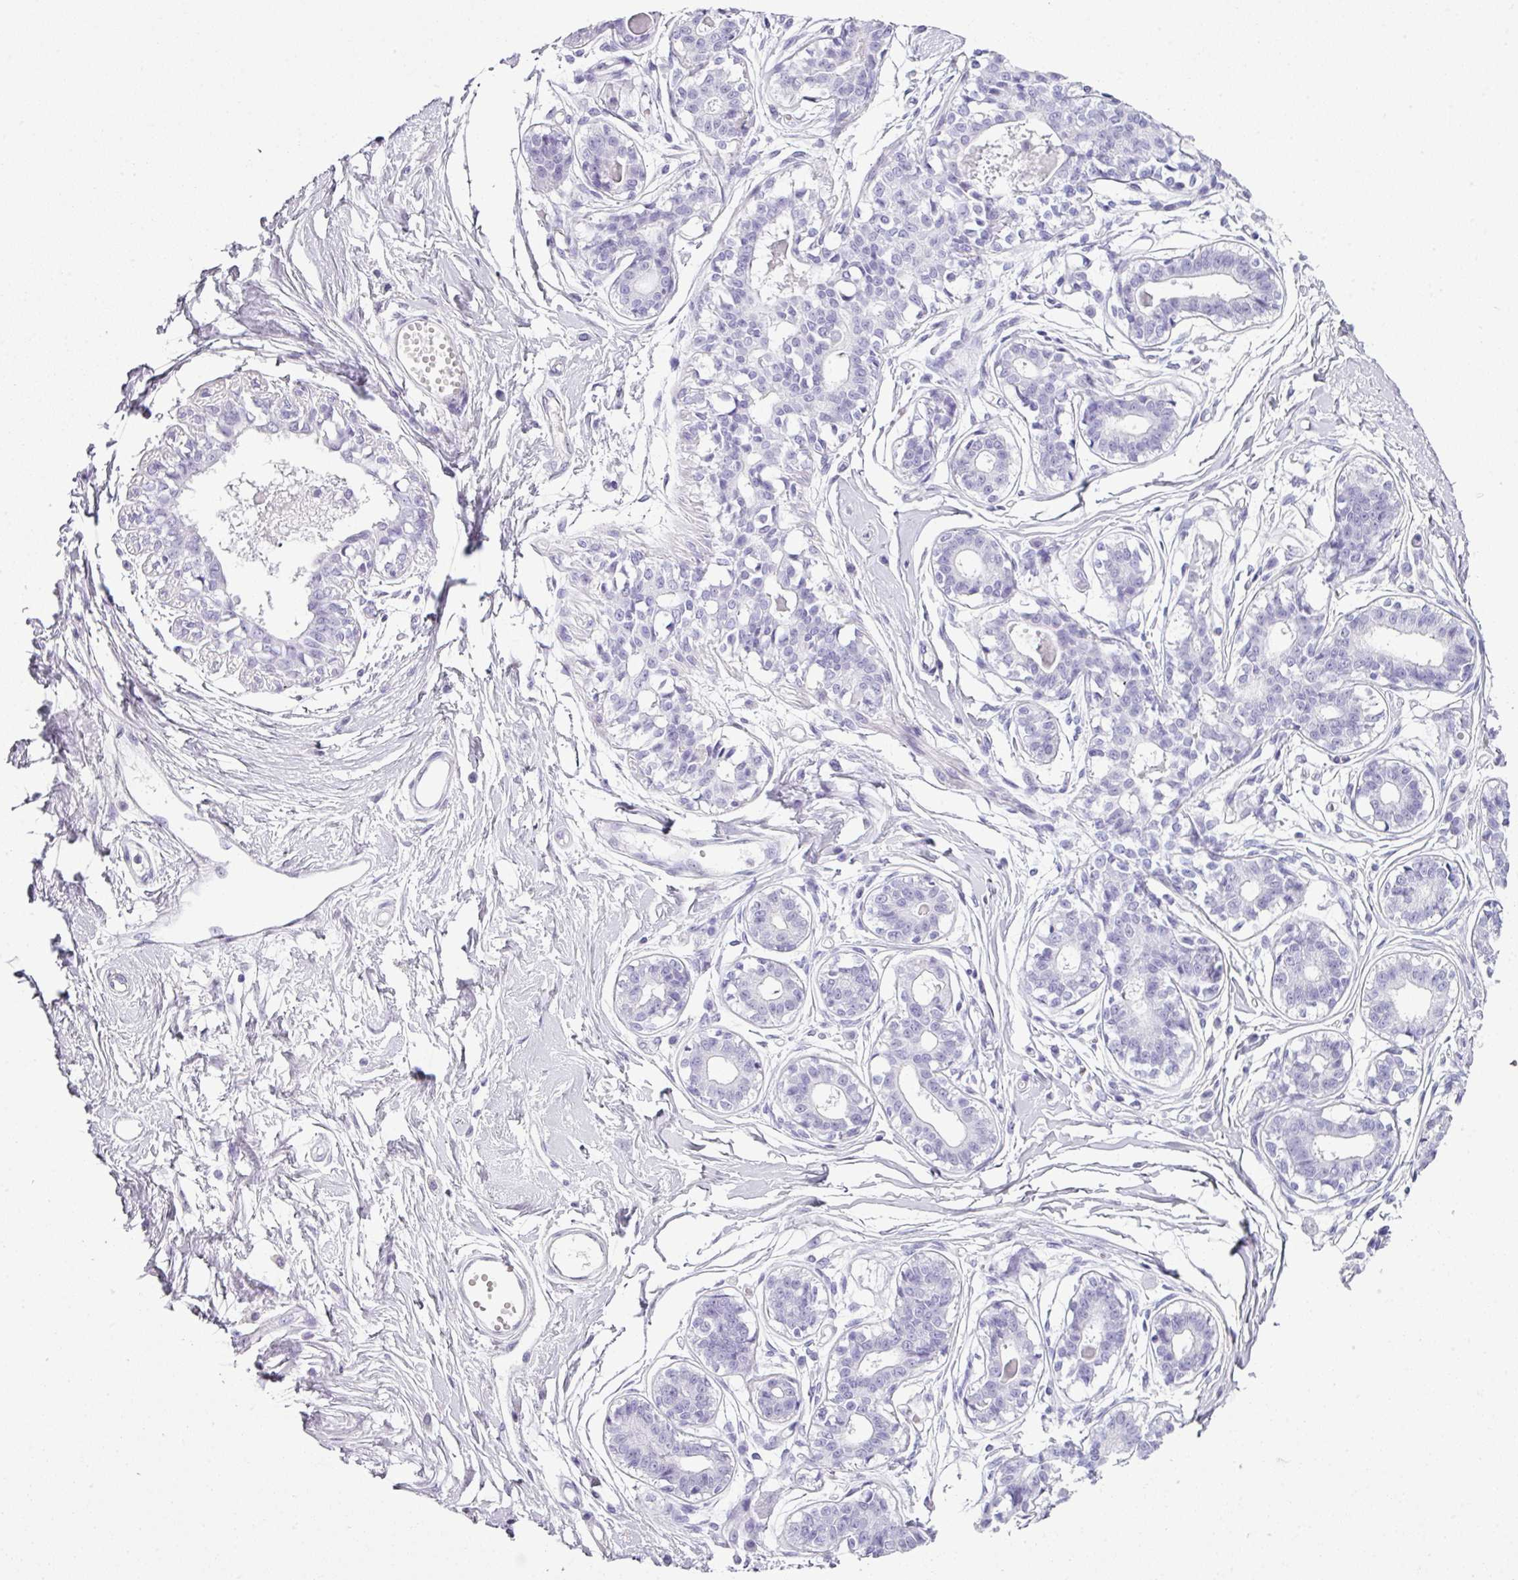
{"staining": {"intensity": "negative", "quantity": "none", "location": "none"}, "tissue": "breast", "cell_type": "Adipocytes", "image_type": "normal", "snomed": [{"axis": "morphology", "description": "Normal tissue, NOS"}, {"axis": "topography", "description": "Breast"}], "caption": "The immunohistochemistry image has no significant expression in adipocytes of breast. (Stains: DAB immunohistochemistry (IHC) with hematoxylin counter stain, Microscopy: brightfield microscopy at high magnification).", "gene": "SCT", "patient": {"sex": "female", "age": 45}}